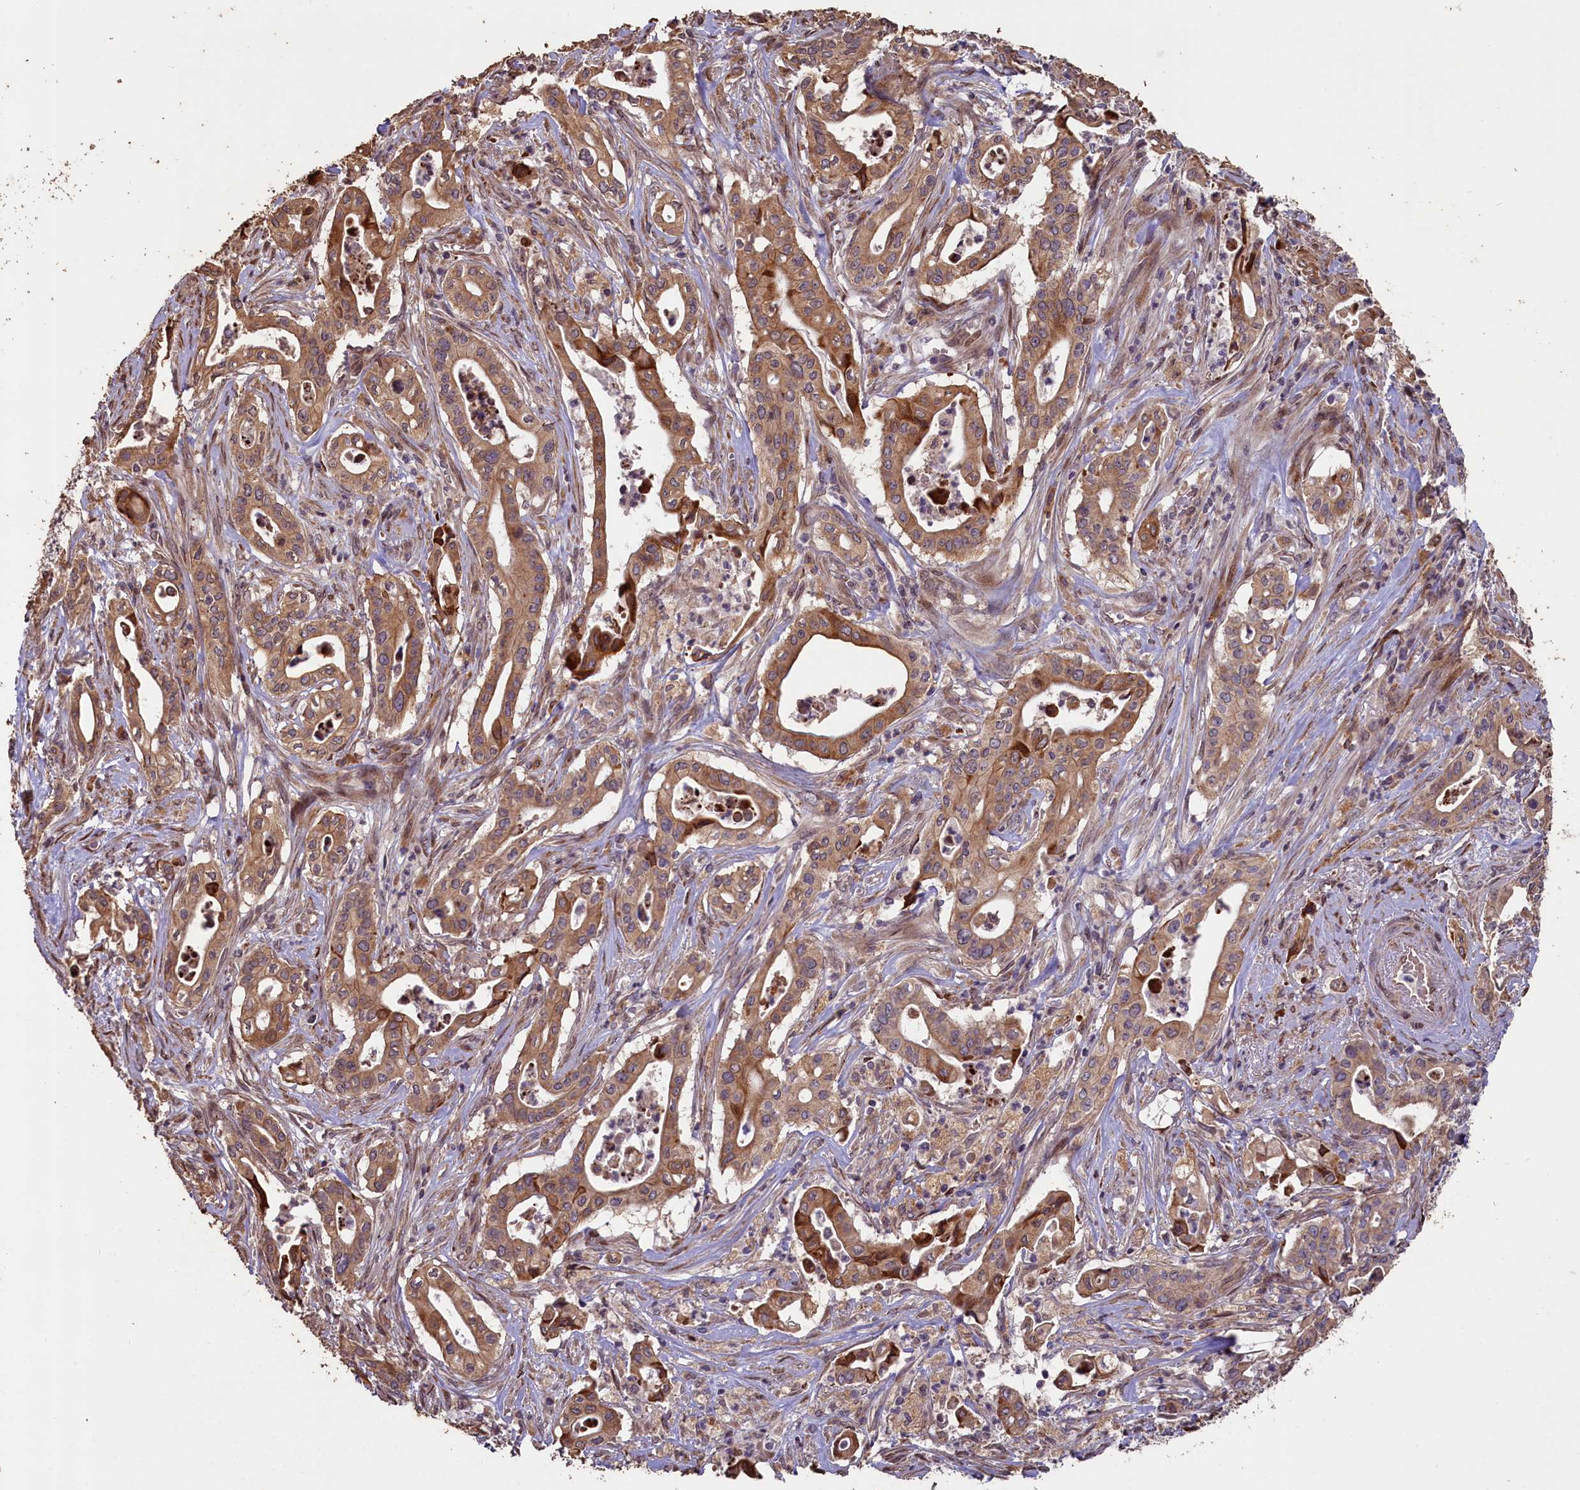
{"staining": {"intensity": "moderate", "quantity": ">75%", "location": "cytoplasmic/membranous"}, "tissue": "pancreatic cancer", "cell_type": "Tumor cells", "image_type": "cancer", "snomed": [{"axis": "morphology", "description": "Adenocarcinoma, NOS"}, {"axis": "topography", "description": "Pancreas"}], "caption": "Protein staining reveals moderate cytoplasmic/membranous positivity in approximately >75% of tumor cells in adenocarcinoma (pancreatic).", "gene": "SLC38A7", "patient": {"sex": "female", "age": 77}}